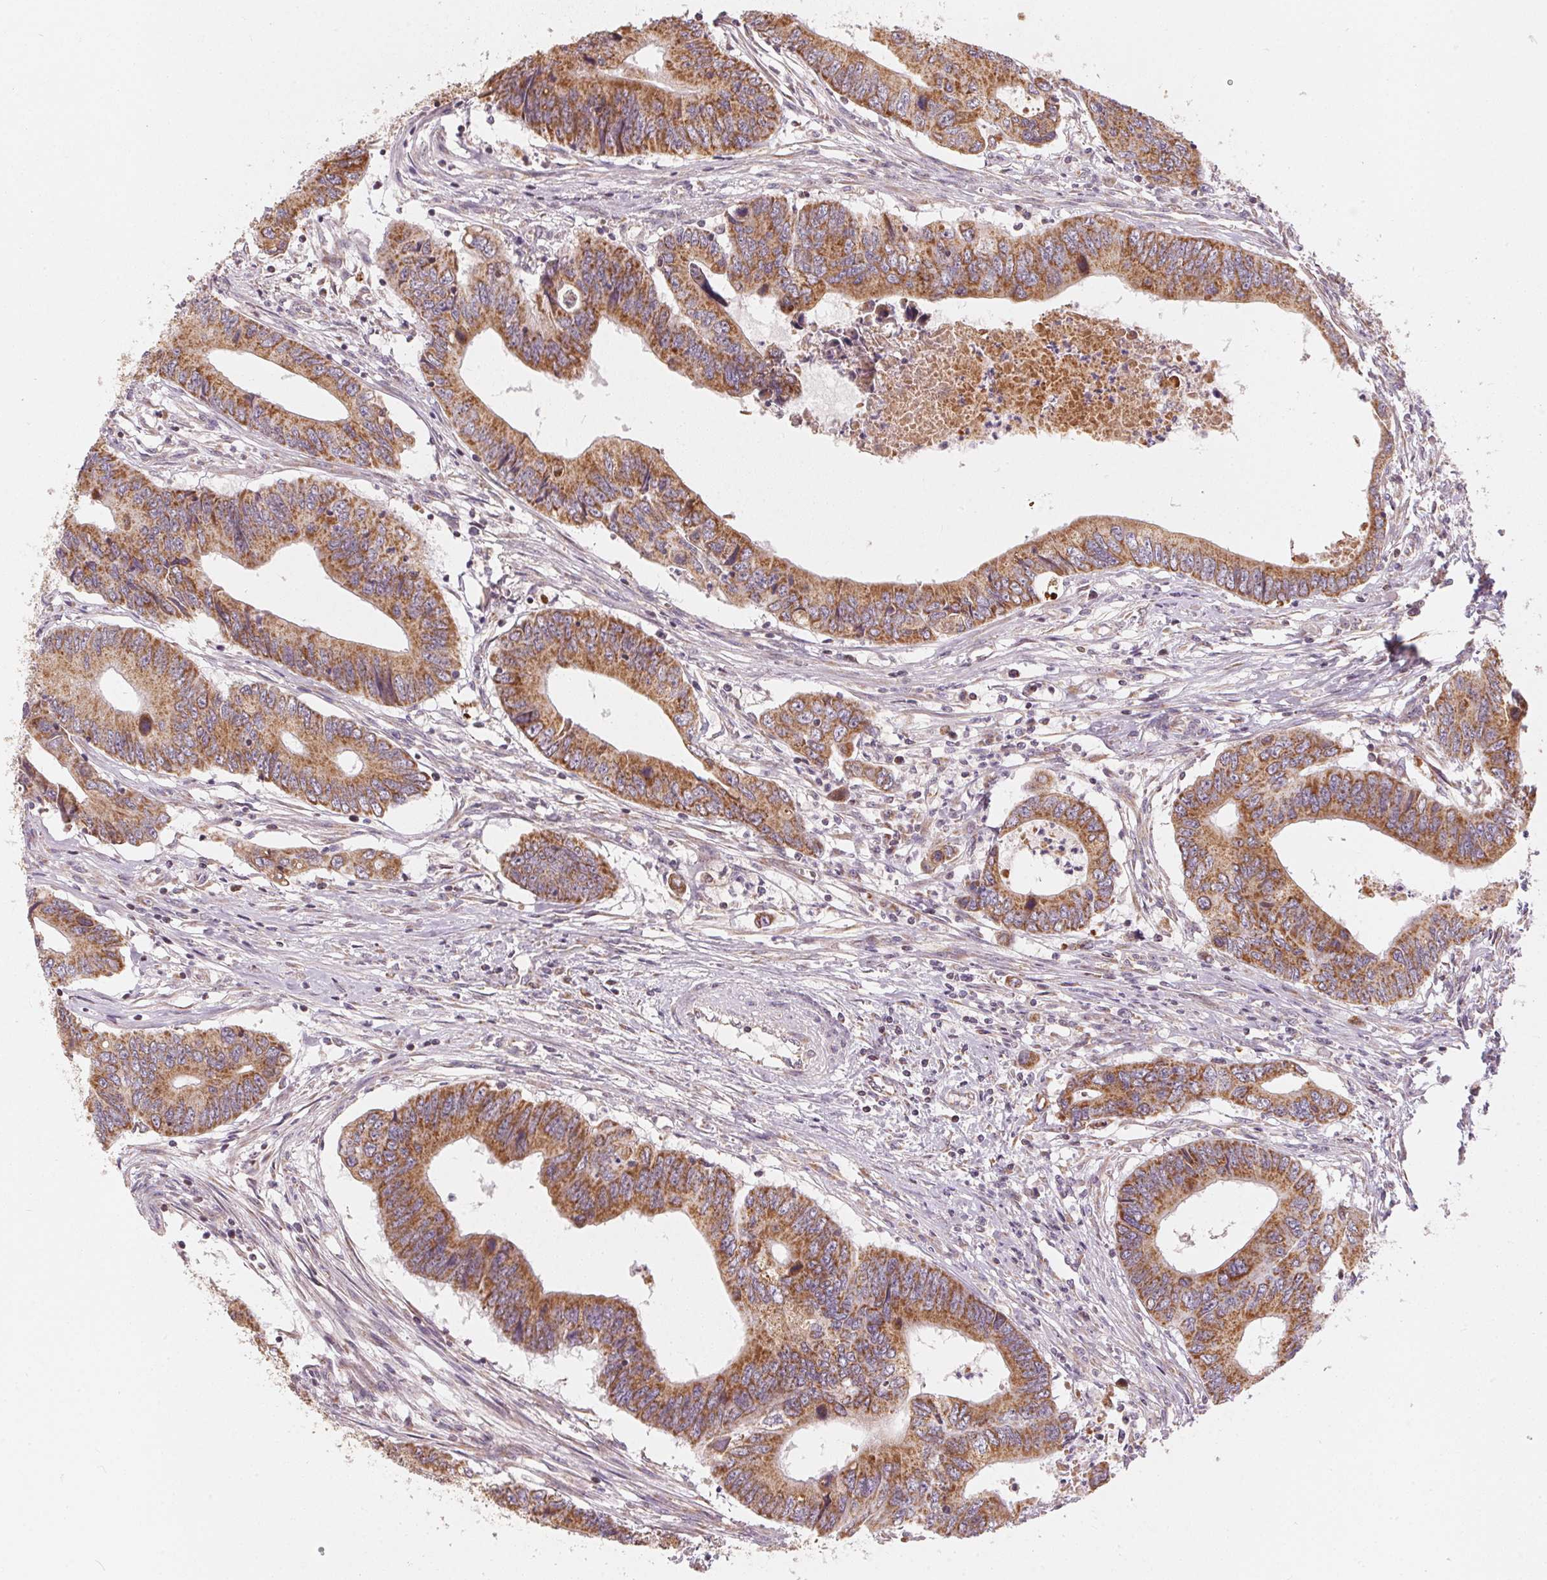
{"staining": {"intensity": "moderate", "quantity": ">75%", "location": "cytoplasmic/membranous"}, "tissue": "colorectal cancer", "cell_type": "Tumor cells", "image_type": "cancer", "snomed": [{"axis": "morphology", "description": "Adenocarcinoma, NOS"}, {"axis": "topography", "description": "Colon"}], "caption": "Tumor cells reveal medium levels of moderate cytoplasmic/membranous expression in about >75% of cells in human colorectal cancer (adenocarcinoma).", "gene": "MATCAP1", "patient": {"sex": "male", "age": 53}}